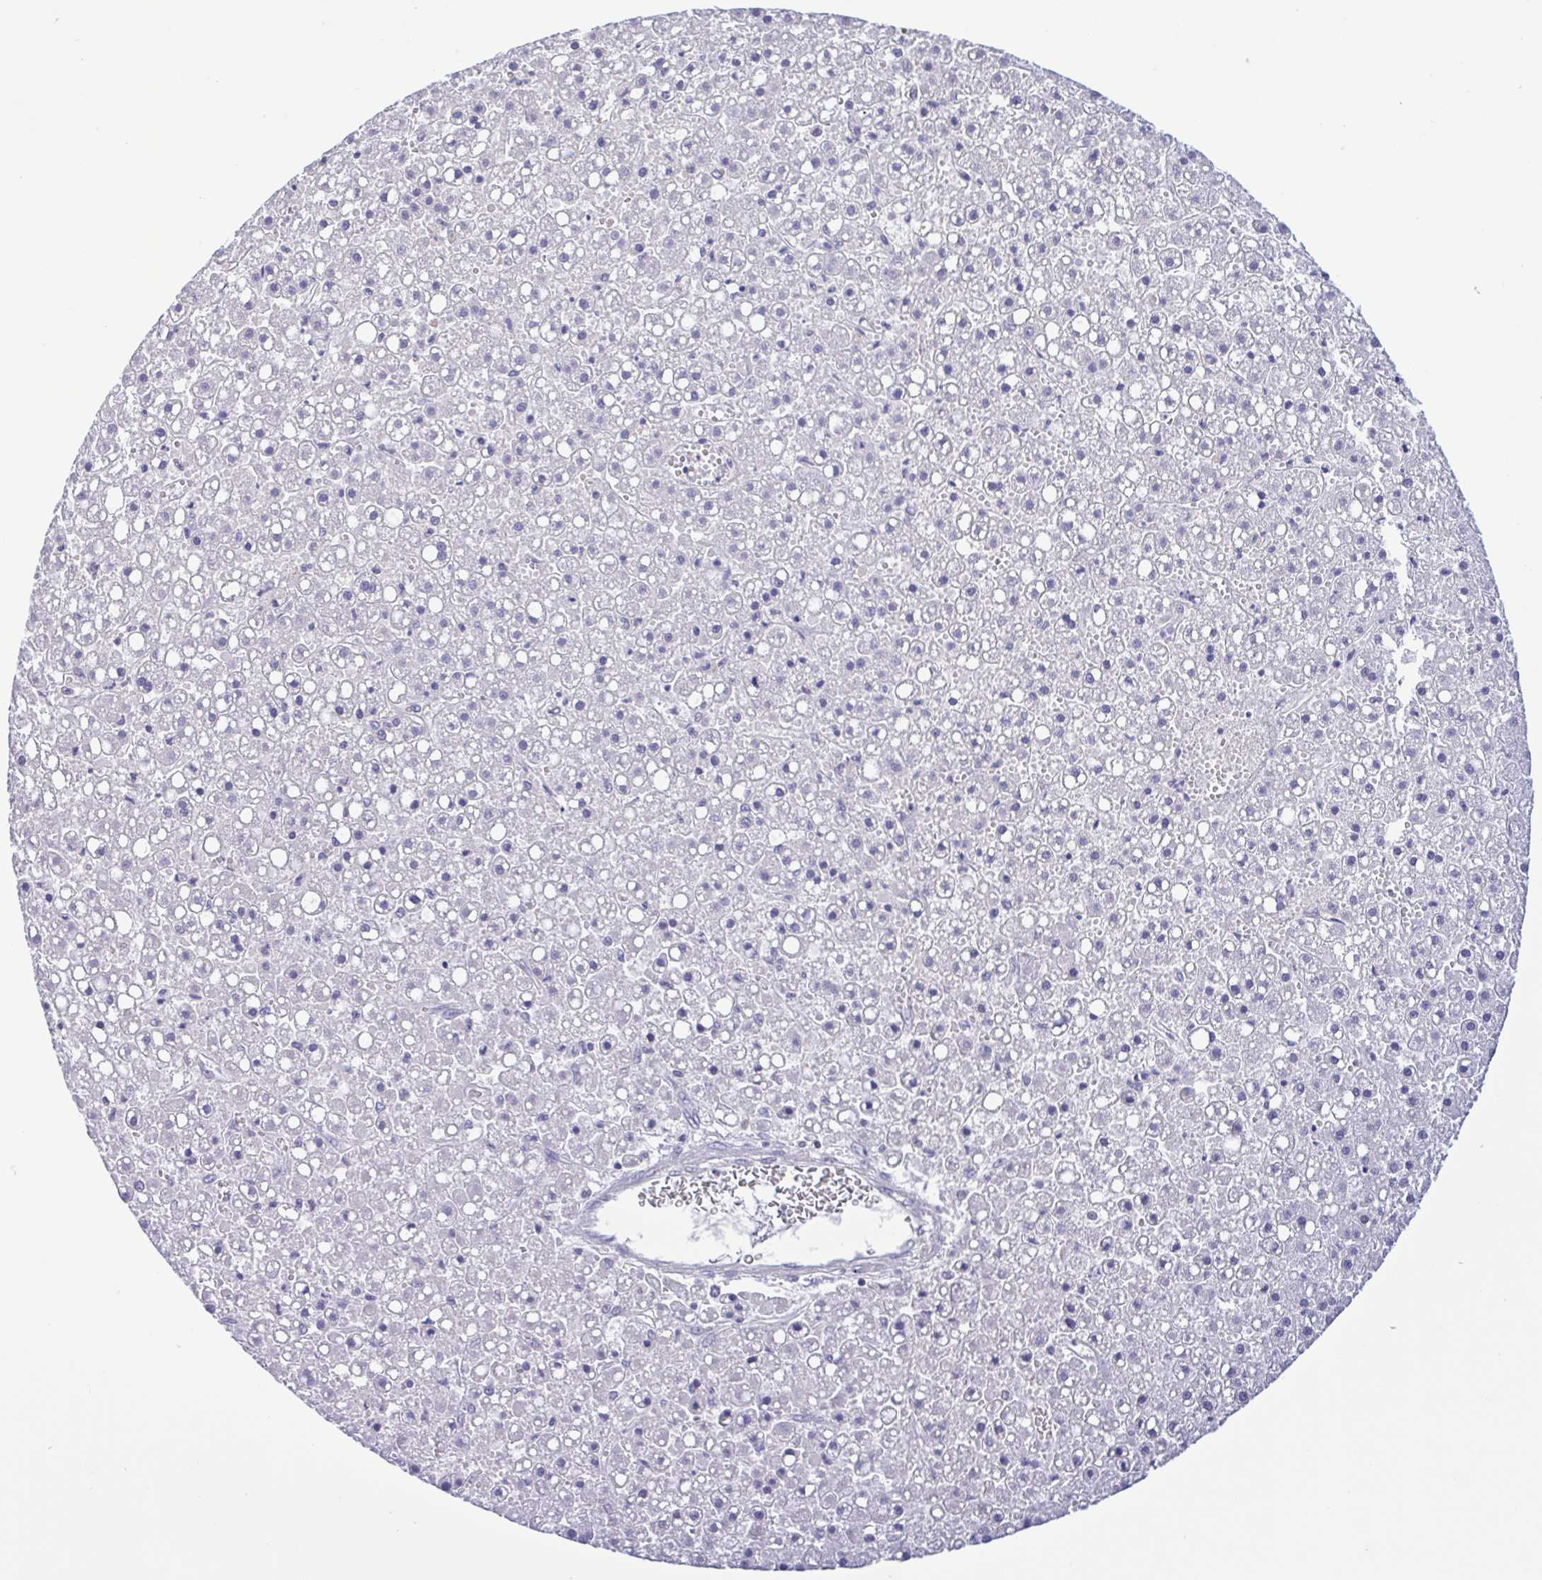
{"staining": {"intensity": "negative", "quantity": "none", "location": "none"}, "tissue": "liver cancer", "cell_type": "Tumor cells", "image_type": "cancer", "snomed": [{"axis": "morphology", "description": "Carcinoma, Hepatocellular, NOS"}, {"axis": "topography", "description": "Liver"}], "caption": "DAB immunohistochemical staining of human liver cancer (hepatocellular carcinoma) displays no significant expression in tumor cells.", "gene": "LDHC", "patient": {"sex": "male", "age": 67}}